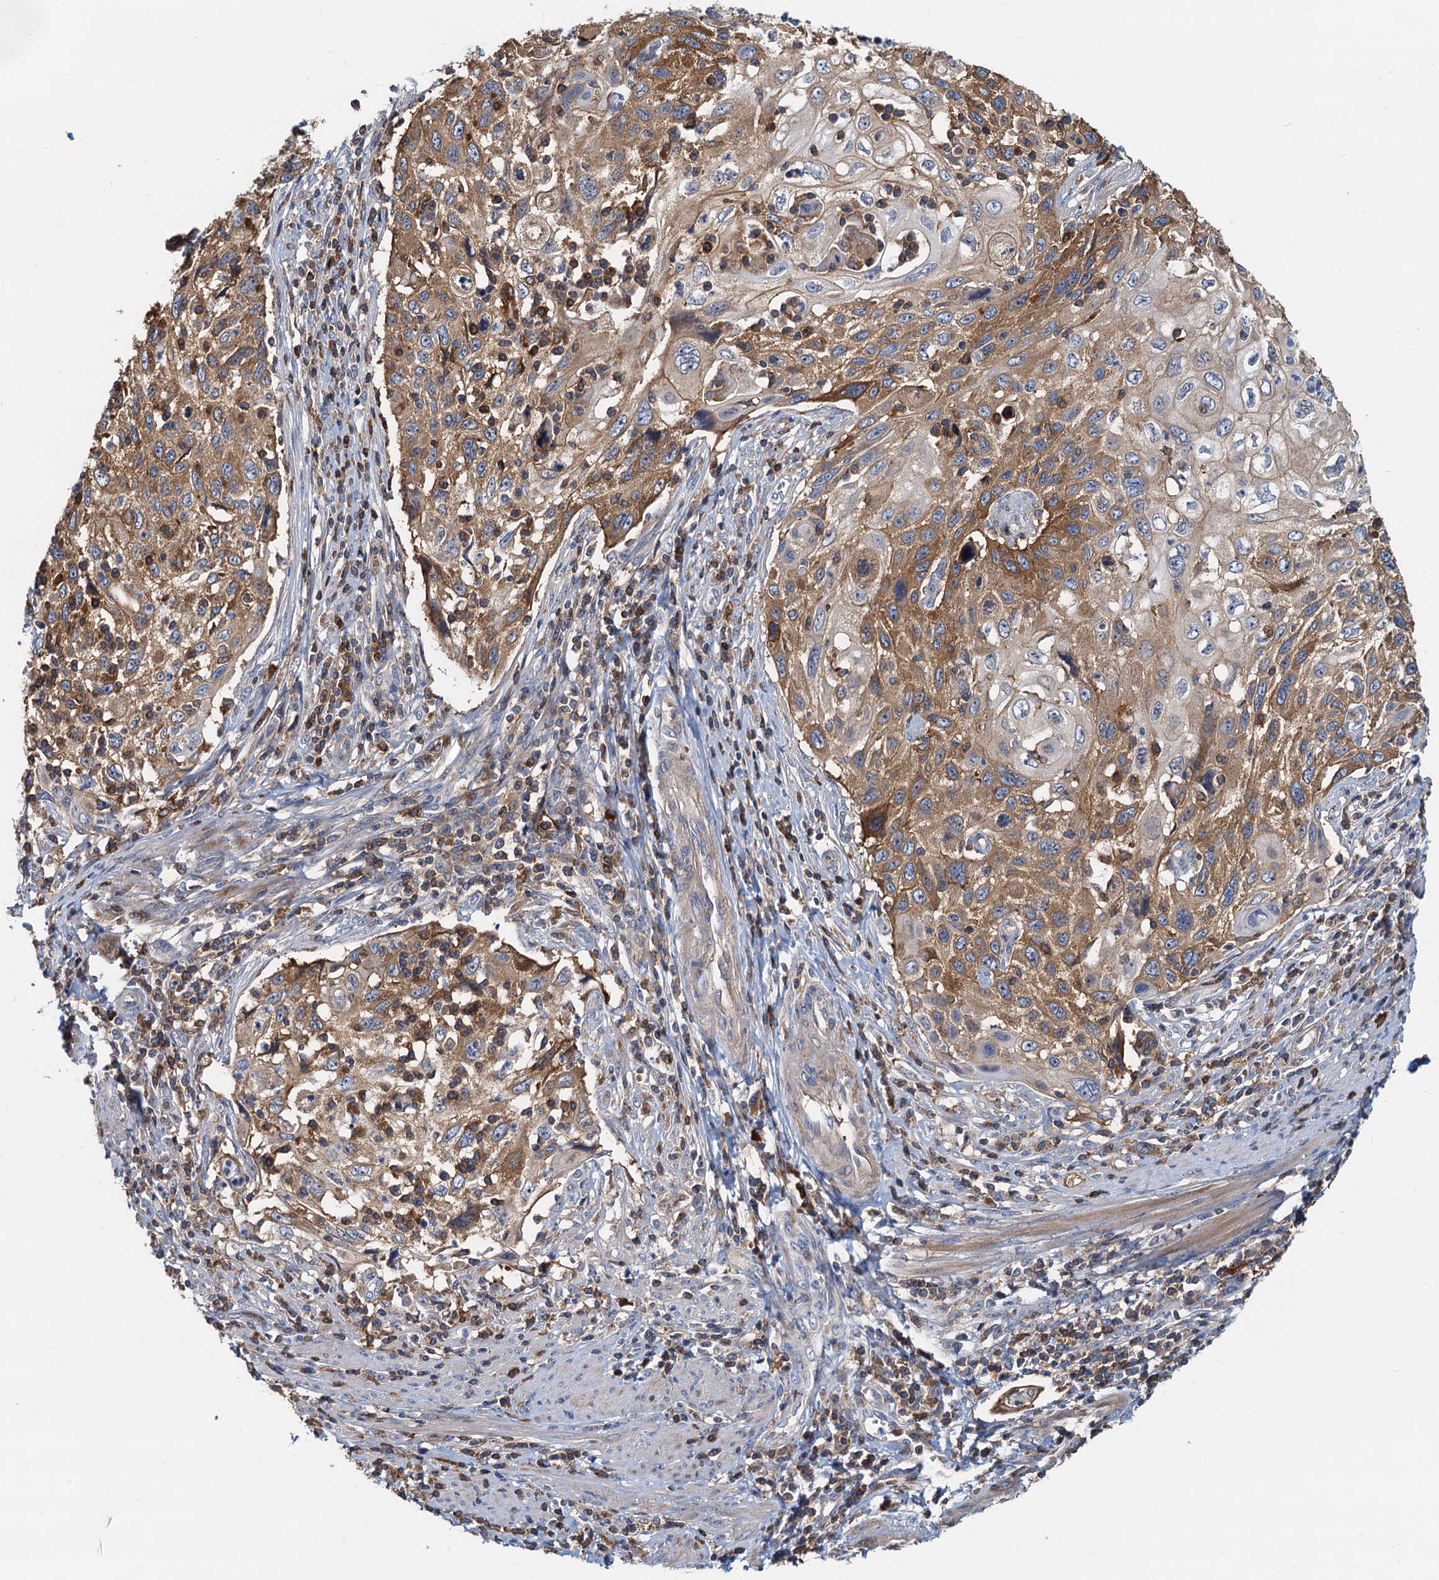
{"staining": {"intensity": "moderate", "quantity": ">75%", "location": "cytoplasmic/membranous"}, "tissue": "cervical cancer", "cell_type": "Tumor cells", "image_type": "cancer", "snomed": [{"axis": "morphology", "description": "Squamous cell carcinoma, NOS"}, {"axis": "topography", "description": "Cervix"}], "caption": "Cervical cancer stained with a protein marker shows moderate staining in tumor cells.", "gene": "LNX2", "patient": {"sex": "female", "age": 70}}